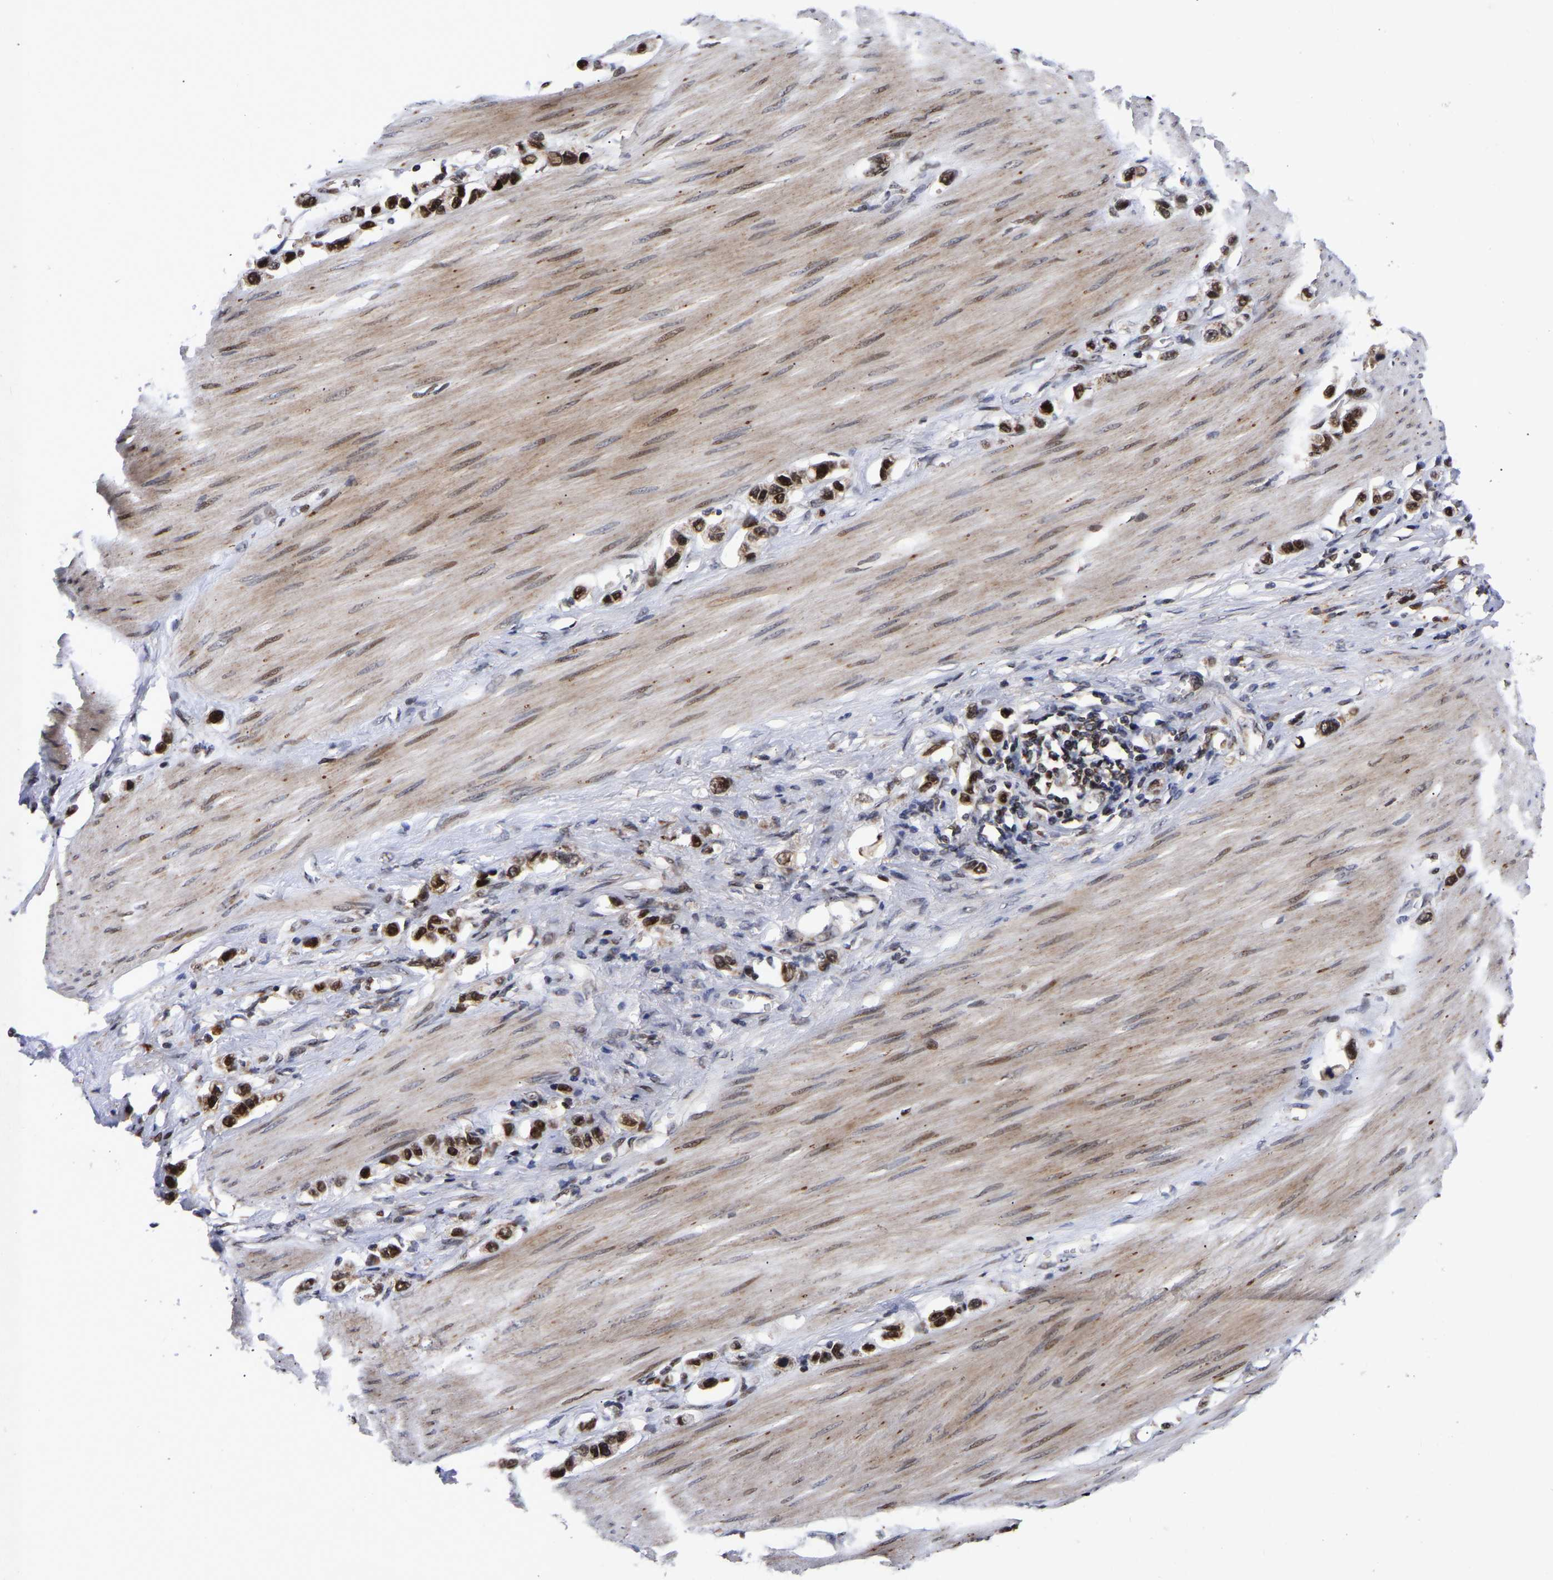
{"staining": {"intensity": "strong", "quantity": ">75%", "location": "nuclear"}, "tissue": "stomach cancer", "cell_type": "Tumor cells", "image_type": "cancer", "snomed": [{"axis": "morphology", "description": "Adenocarcinoma, NOS"}, {"axis": "topography", "description": "Stomach"}], "caption": "Human stomach adenocarcinoma stained with a brown dye shows strong nuclear positive positivity in about >75% of tumor cells.", "gene": "JUNB", "patient": {"sex": "female", "age": 65}}